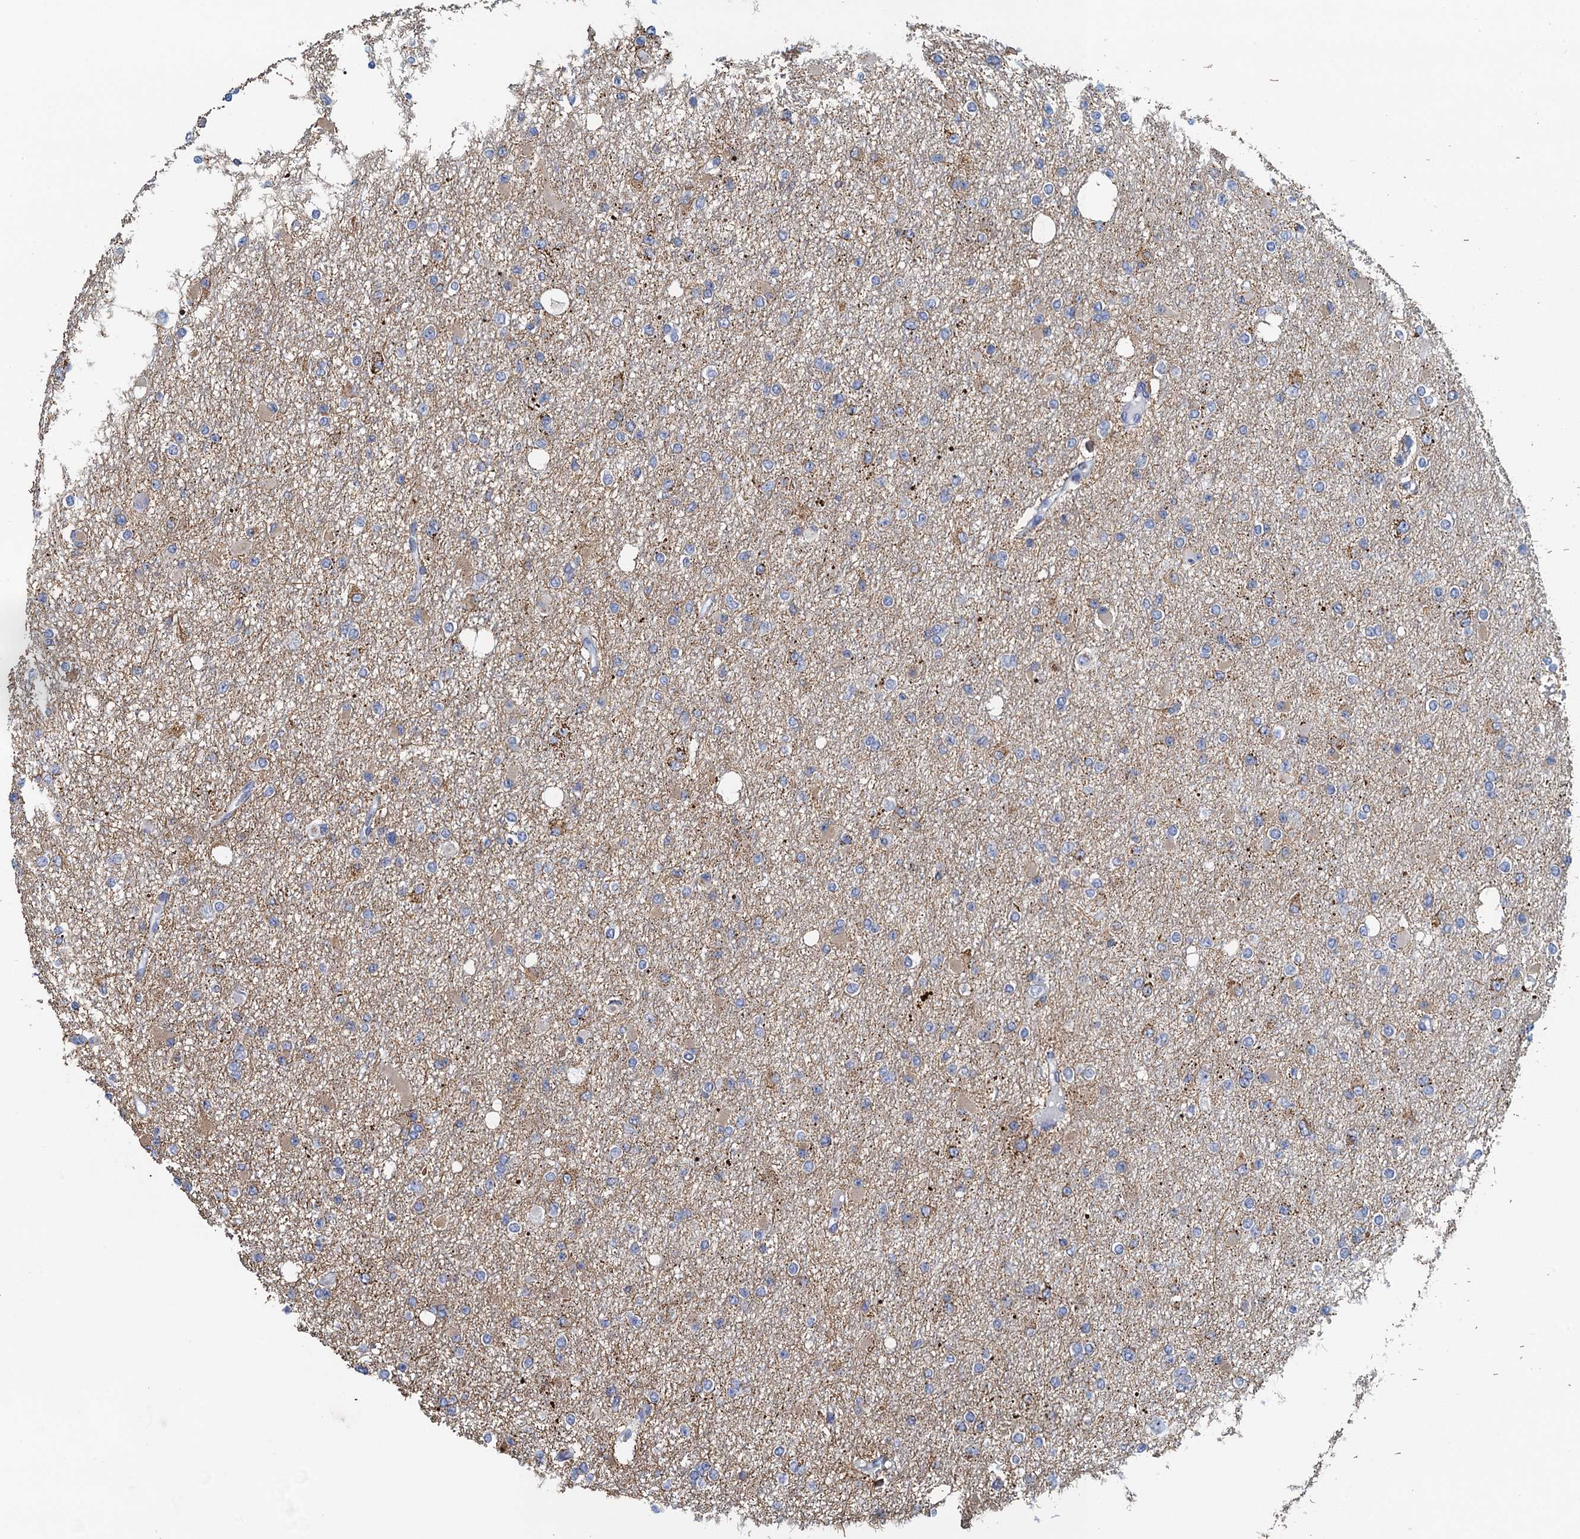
{"staining": {"intensity": "negative", "quantity": "none", "location": "none"}, "tissue": "glioma", "cell_type": "Tumor cells", "image_type": "cancer", "snomed": [{"axis": "morphology", "description": "Glioma, malignant, Low grade"}, {"axis": "topography", "description": "Brain"}], "caption": "High magnification brightfield microscopy of glioma stained with DAB (3,3'-diaminobenzidine) (brown) and counterstained with hematoxylin (blue): tumor cells show no significant positivity. (DAB immunohistochemistry (IHC) visualized using brightfield microscopy, high magnification).", "gene": "TRAF3IP3", "patient": {"sex": "female", "age": 22}}